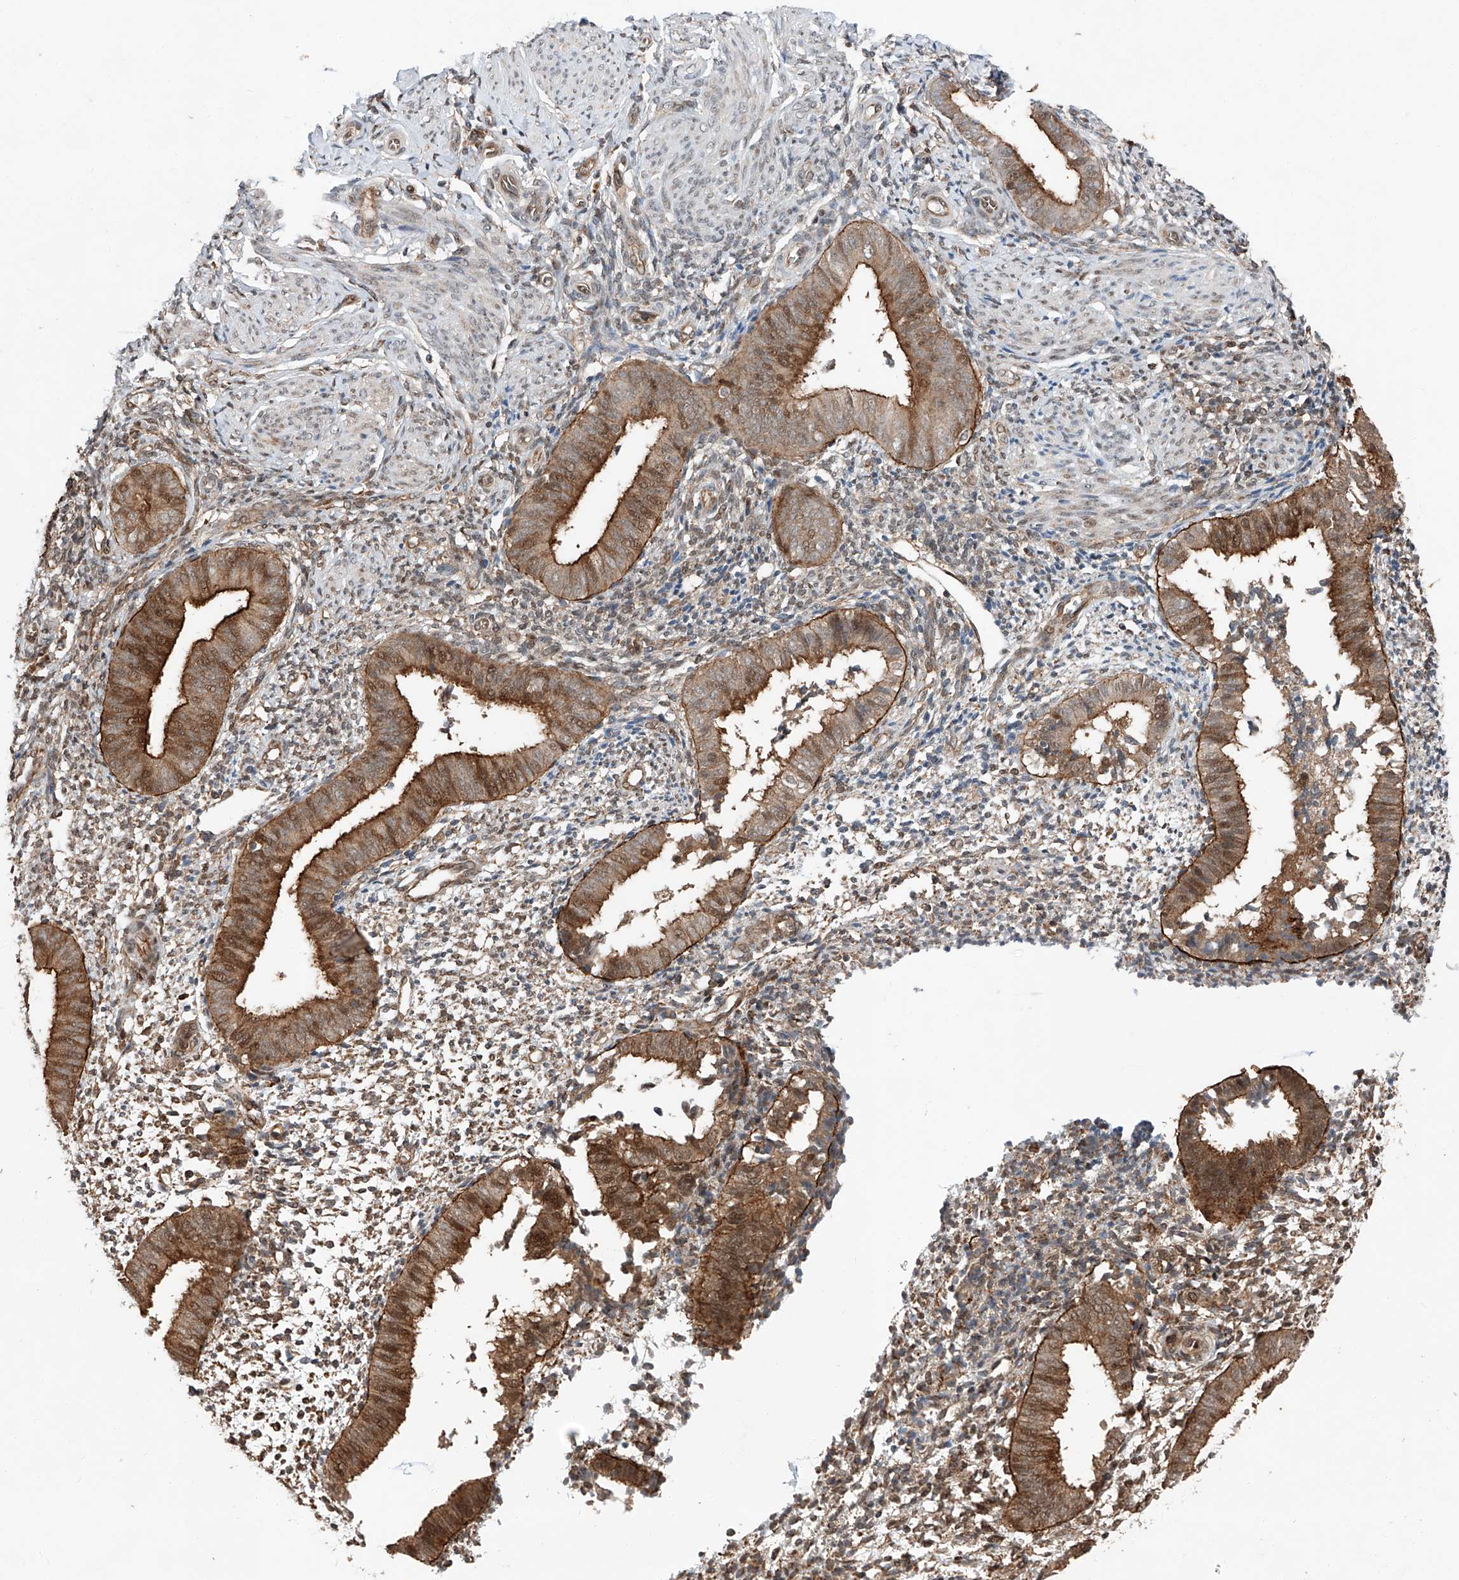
{"staining": {"intensity": "moderate", "quantity": "25%-75%", "location": "cytoplasmic/membranous"}, "tissue": "endometrium", "cell_type": "Cells in endometrial stroma", "image_type": "normal", "snomed": [{"axis": "morphology", "description": "Normal tissue, NOS"}, {"axis": "topography", "description": "Uterus"}, {"axis": "topography", "description": "Endometrium"}], "caption": "This micrograph reveals IHC staining of unremarkable human endometrium, with medium moderate cytoplasmic/membranous staining in about 25%-75% of cells in endometrial stroma.", "gene": "ZFP28", "patient": {"sex": "female", "age": 48}}